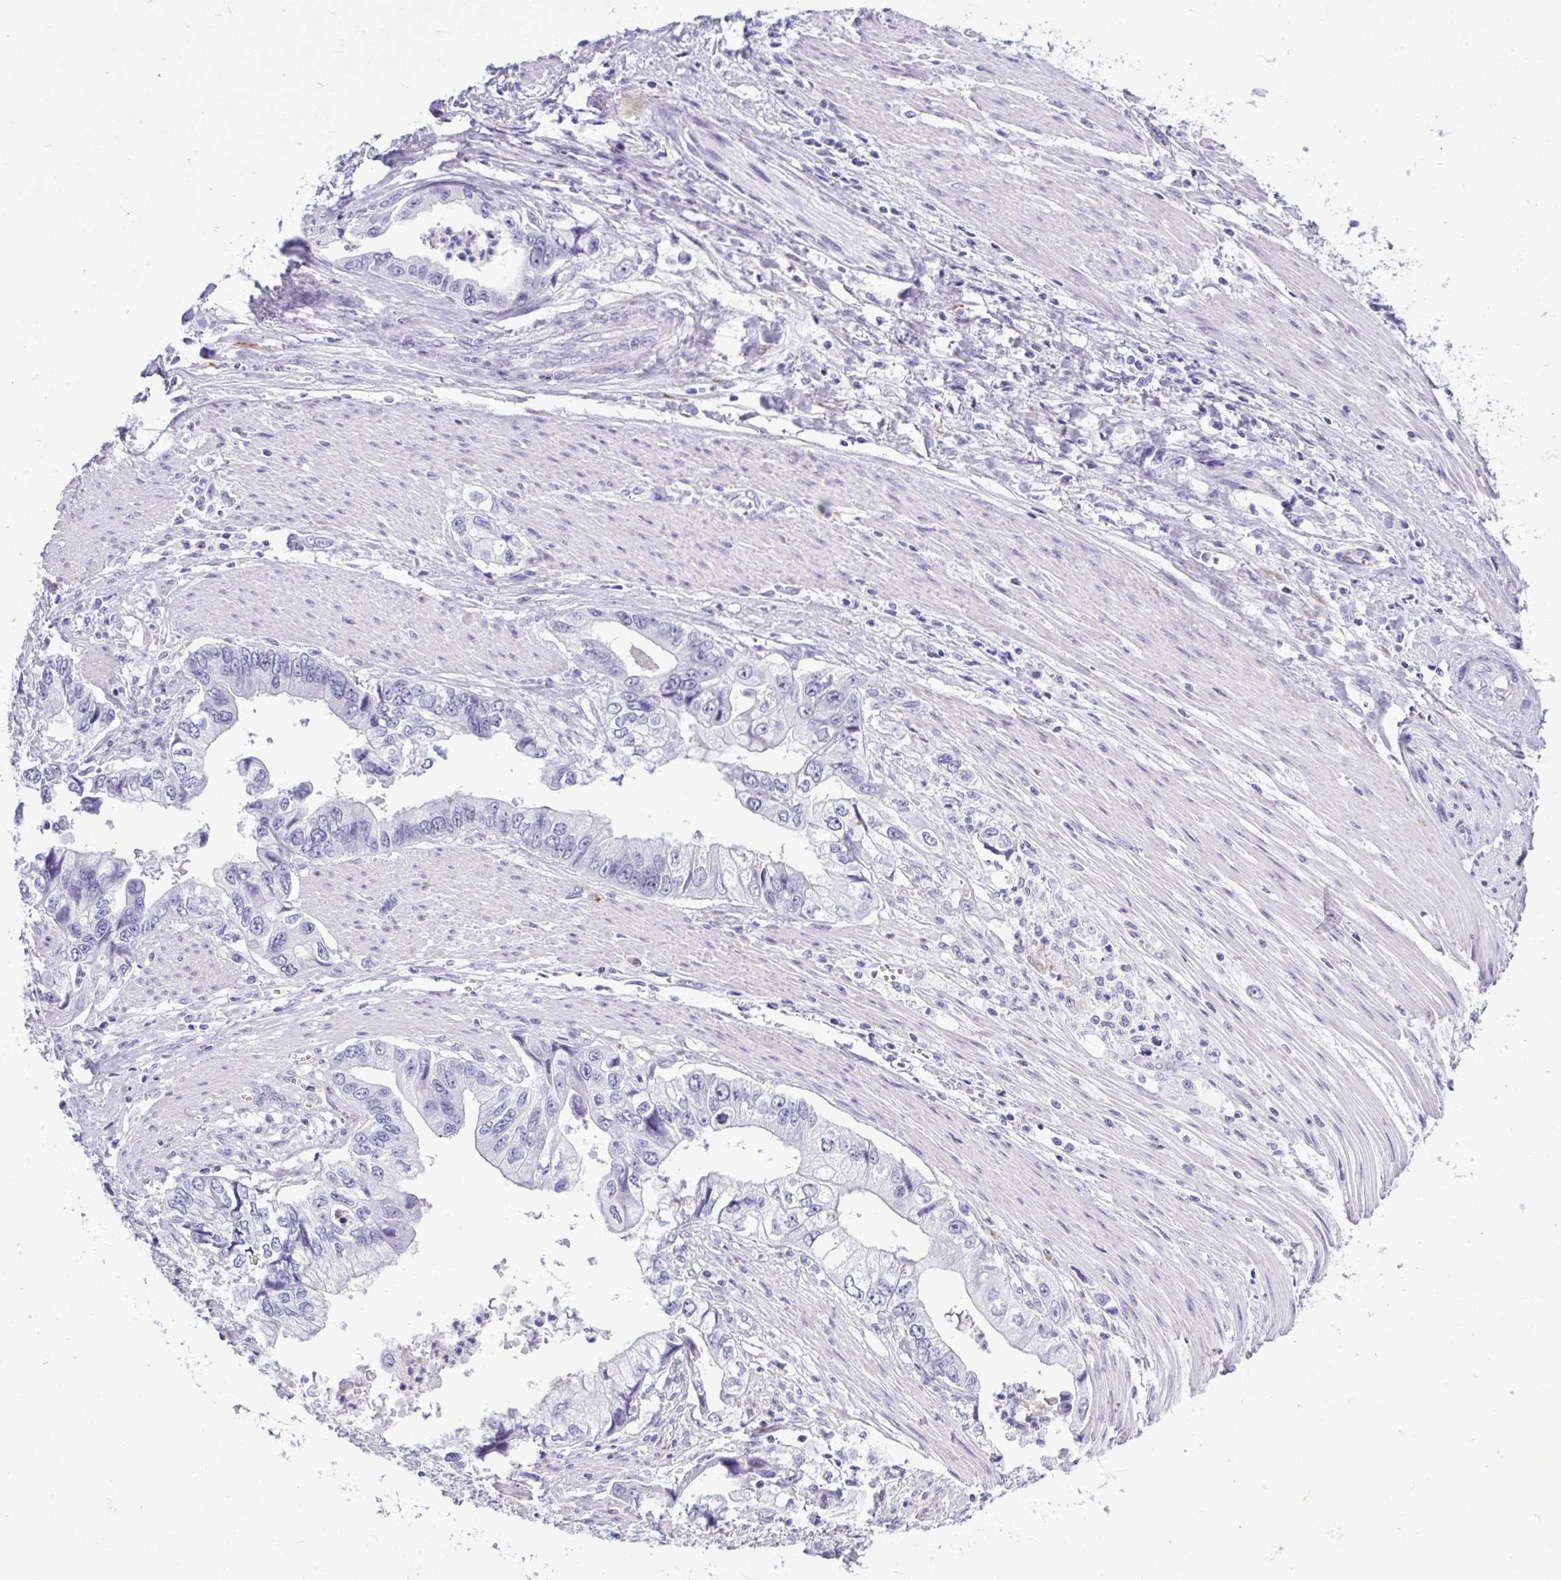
{"staining": {"intensity": "negative", "quantity": "none", "location": "none"}, "tissue": "stomach cancer", "cell_type": "Tumor cells", "image_type": "cancer", "snomed": [{"axis": "morphology", "description": "Adenocarcinoma, NOS"}, {"axis": "topography", "description": "Pancreas"}, {"axis": "topography", "description": "Stomach, upper"}], "caption": "Stomach cancer (adenocarcinoma) was stained to show a protein in brown. There is no significant positivity in tumor cells.", "gene": "SERPINI1", "patient": {"sex": "male", "age": 77}}